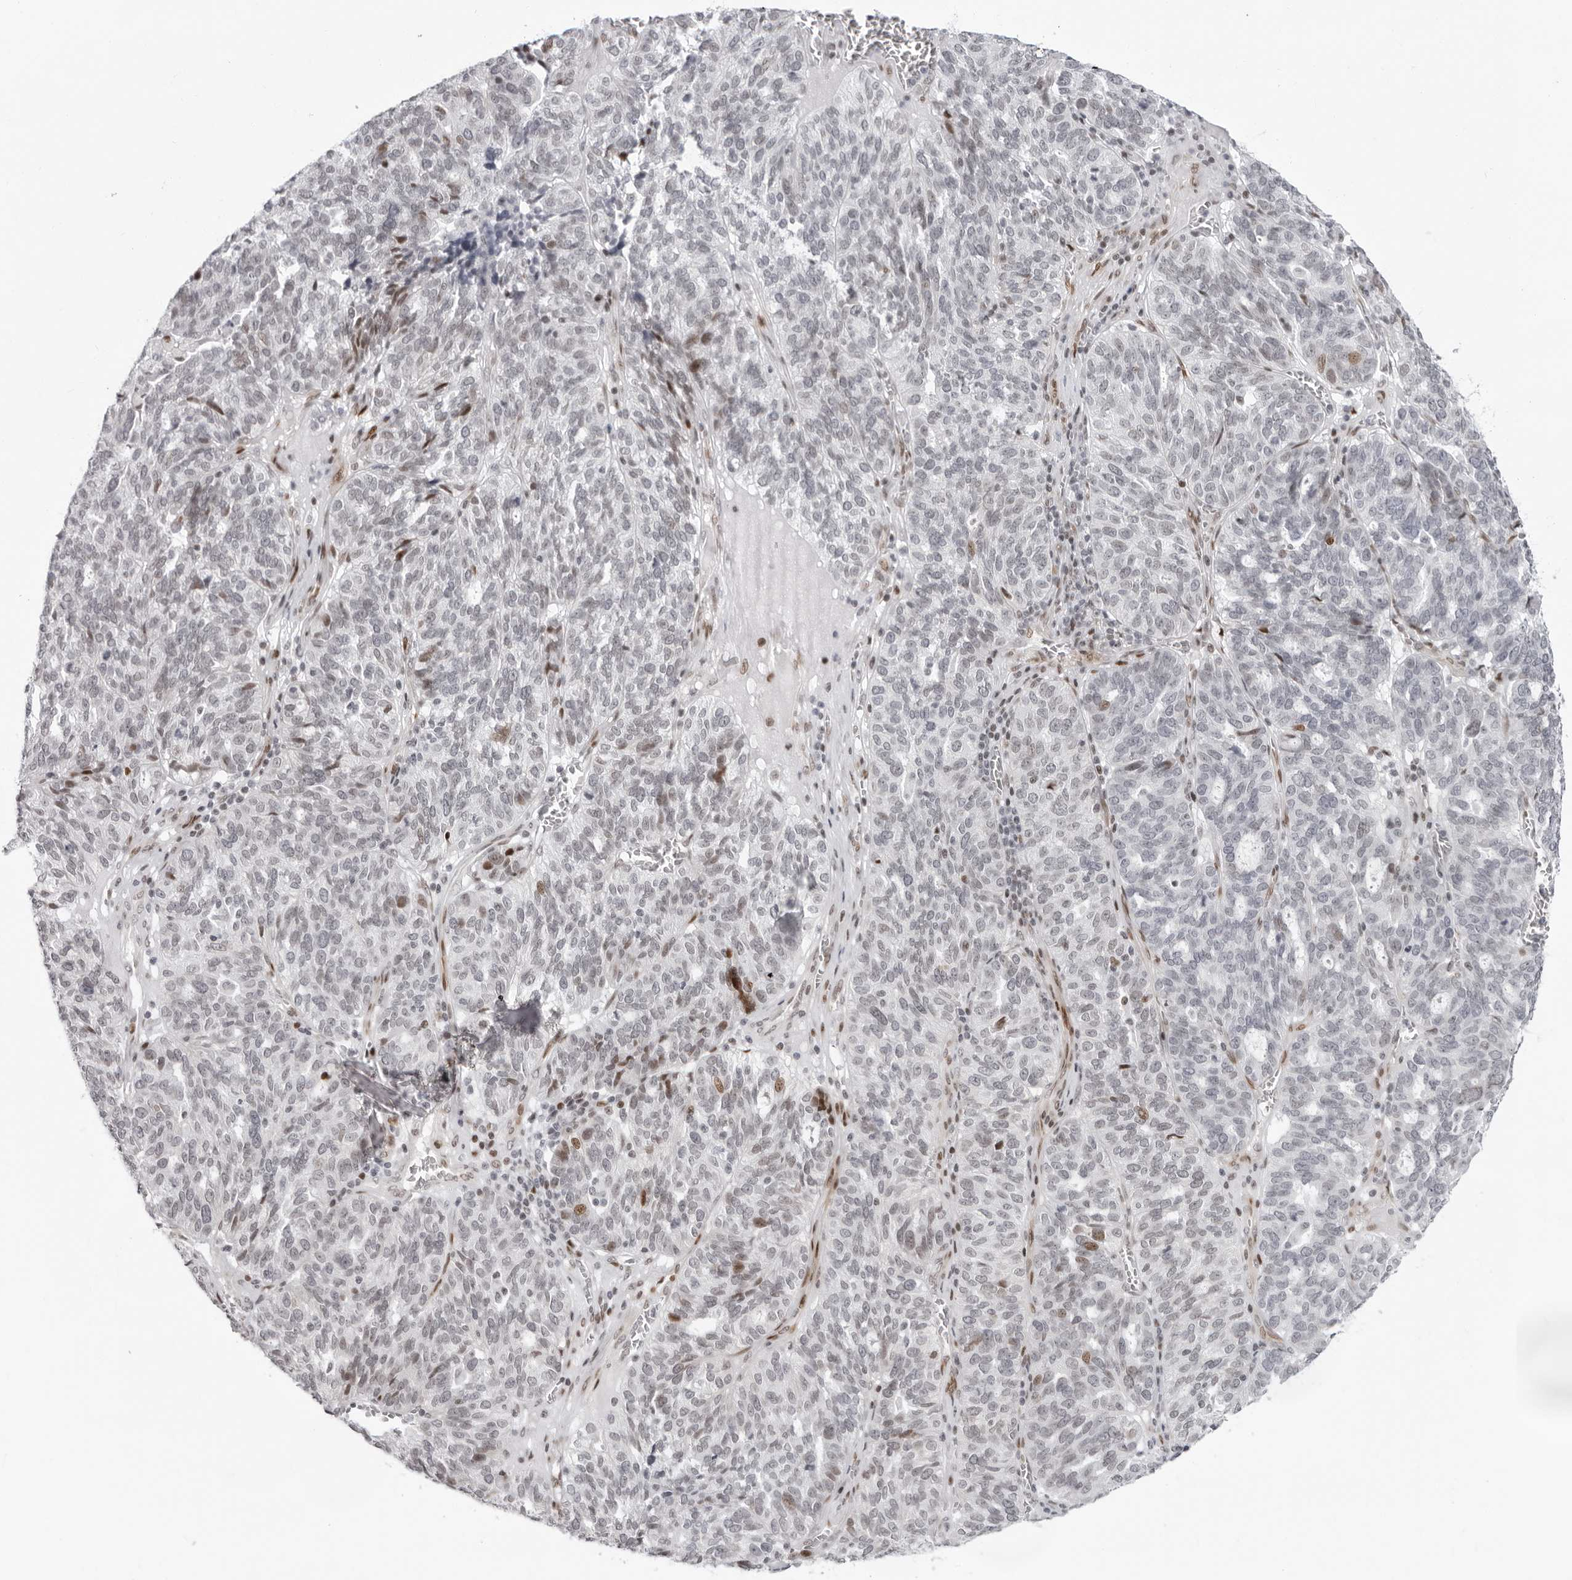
{"staining": {"intensity": "negative", "quantity": "none", "location": "none"}, "tissue": "ovarian cancer", "cell_type": "Tumor cells", "image_type": "cancer", "snomed": [{"axis": "morphology", "description": "Cystadenocarcinoma, serous, NOS"}, {"axis": "topography", "description": "Ovary"}], "caption": "This is a image of IHC staining of ovarian serous cystadenocarcinoma, which shows no positivity in tumor cells.", "gene": "NTPCR", "patient": {"sex": "female", "age": 59}}